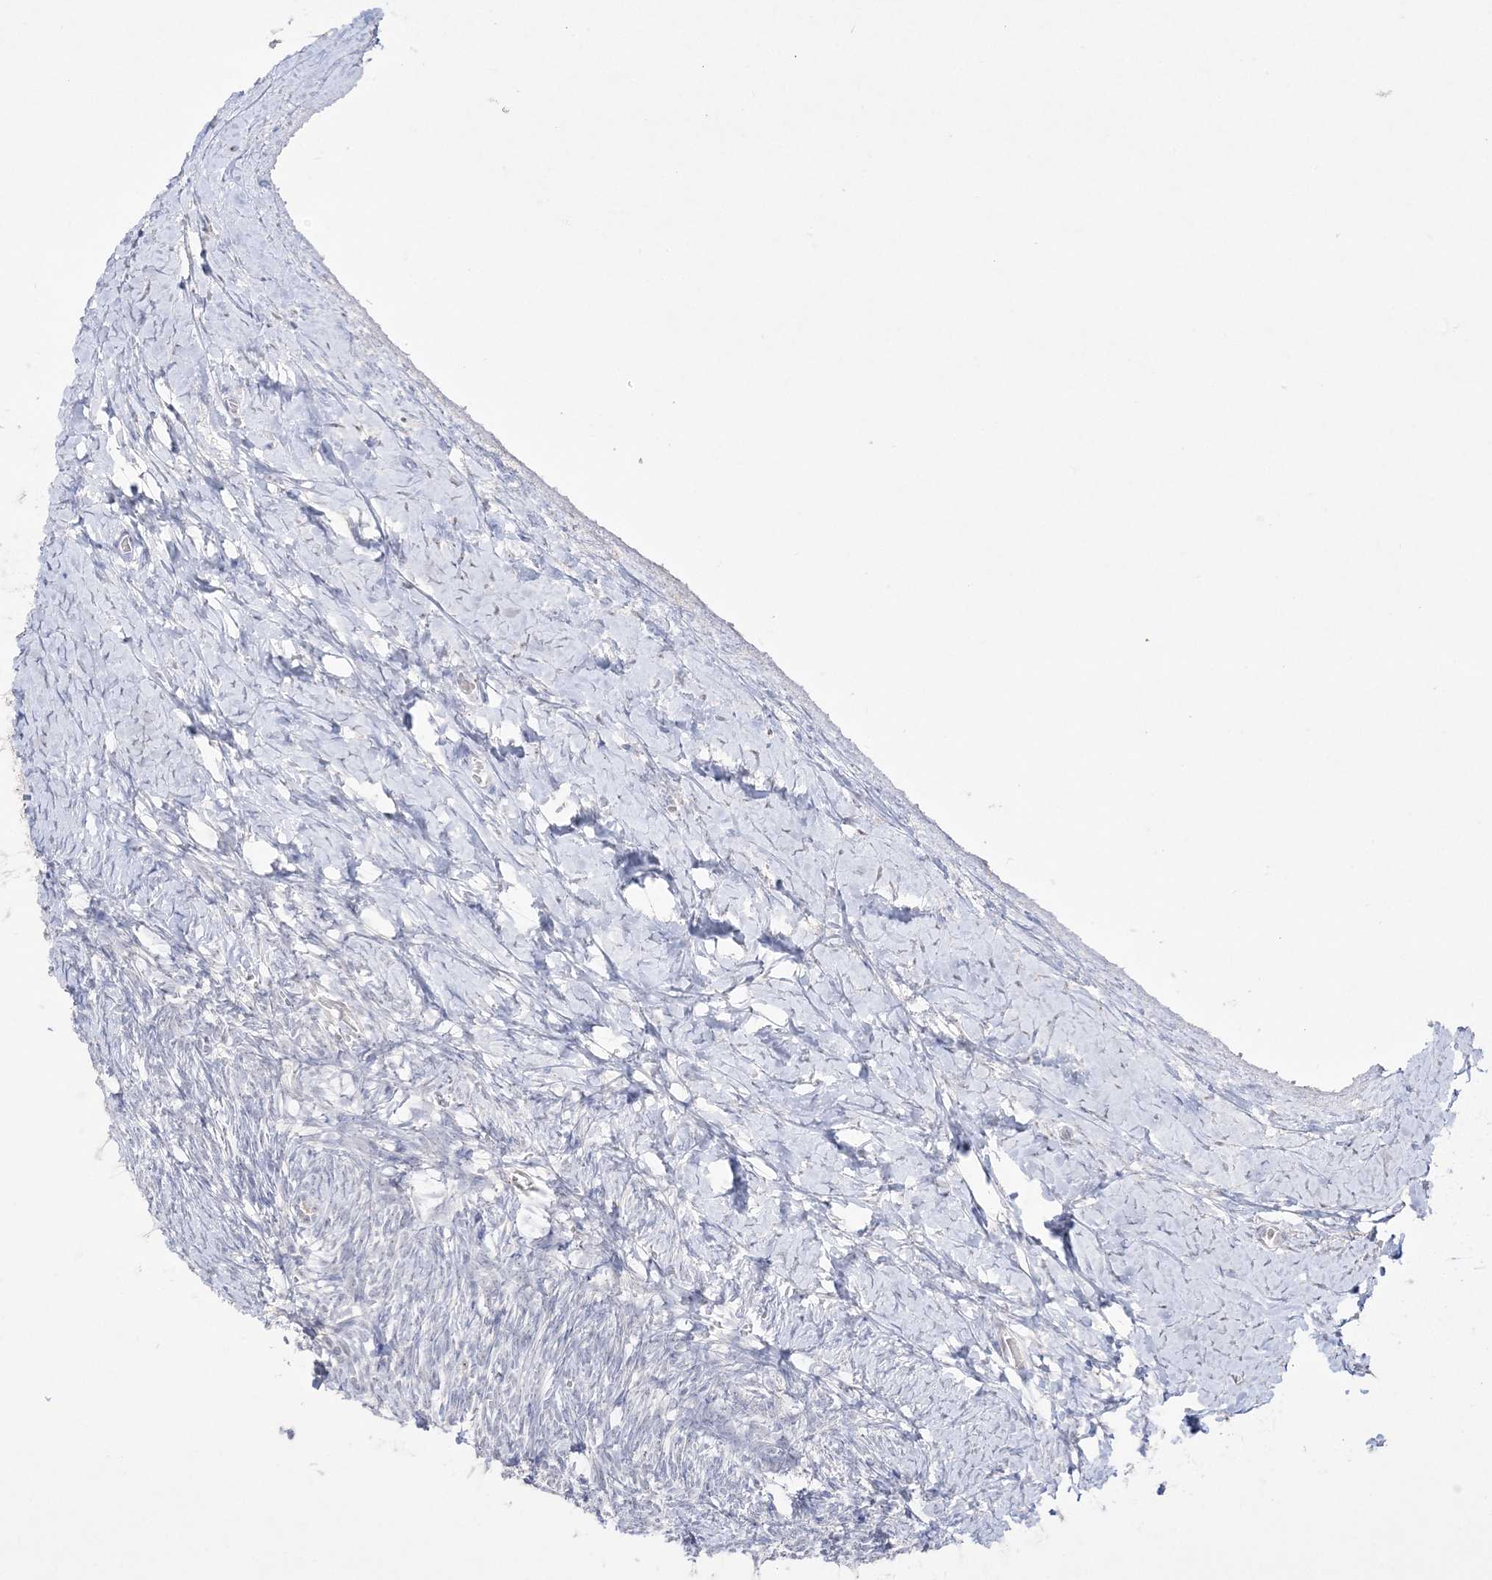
{"staining": {"intensity": "negative", "quantity": "none", "location": "none"}, "tissue": "ovary", "cell_type": "Ovarian stroma cells", "image_type": "normal", "snomed": [{"axis": "morphology", "description": "Normal tissue, NOS"}, {"axis": "morphology", "description": "Developmental malformation"}, {"axis": "topography", "description": "Ovary"}], "caption": "Ovarian stroma cells are negative for brown protein staining in unremarkable ovary. (DAB immunohistochemistry with hematoxylin counter stain).", "gene": "NOP16", "patient": {"sex": "female", "age": 39}}